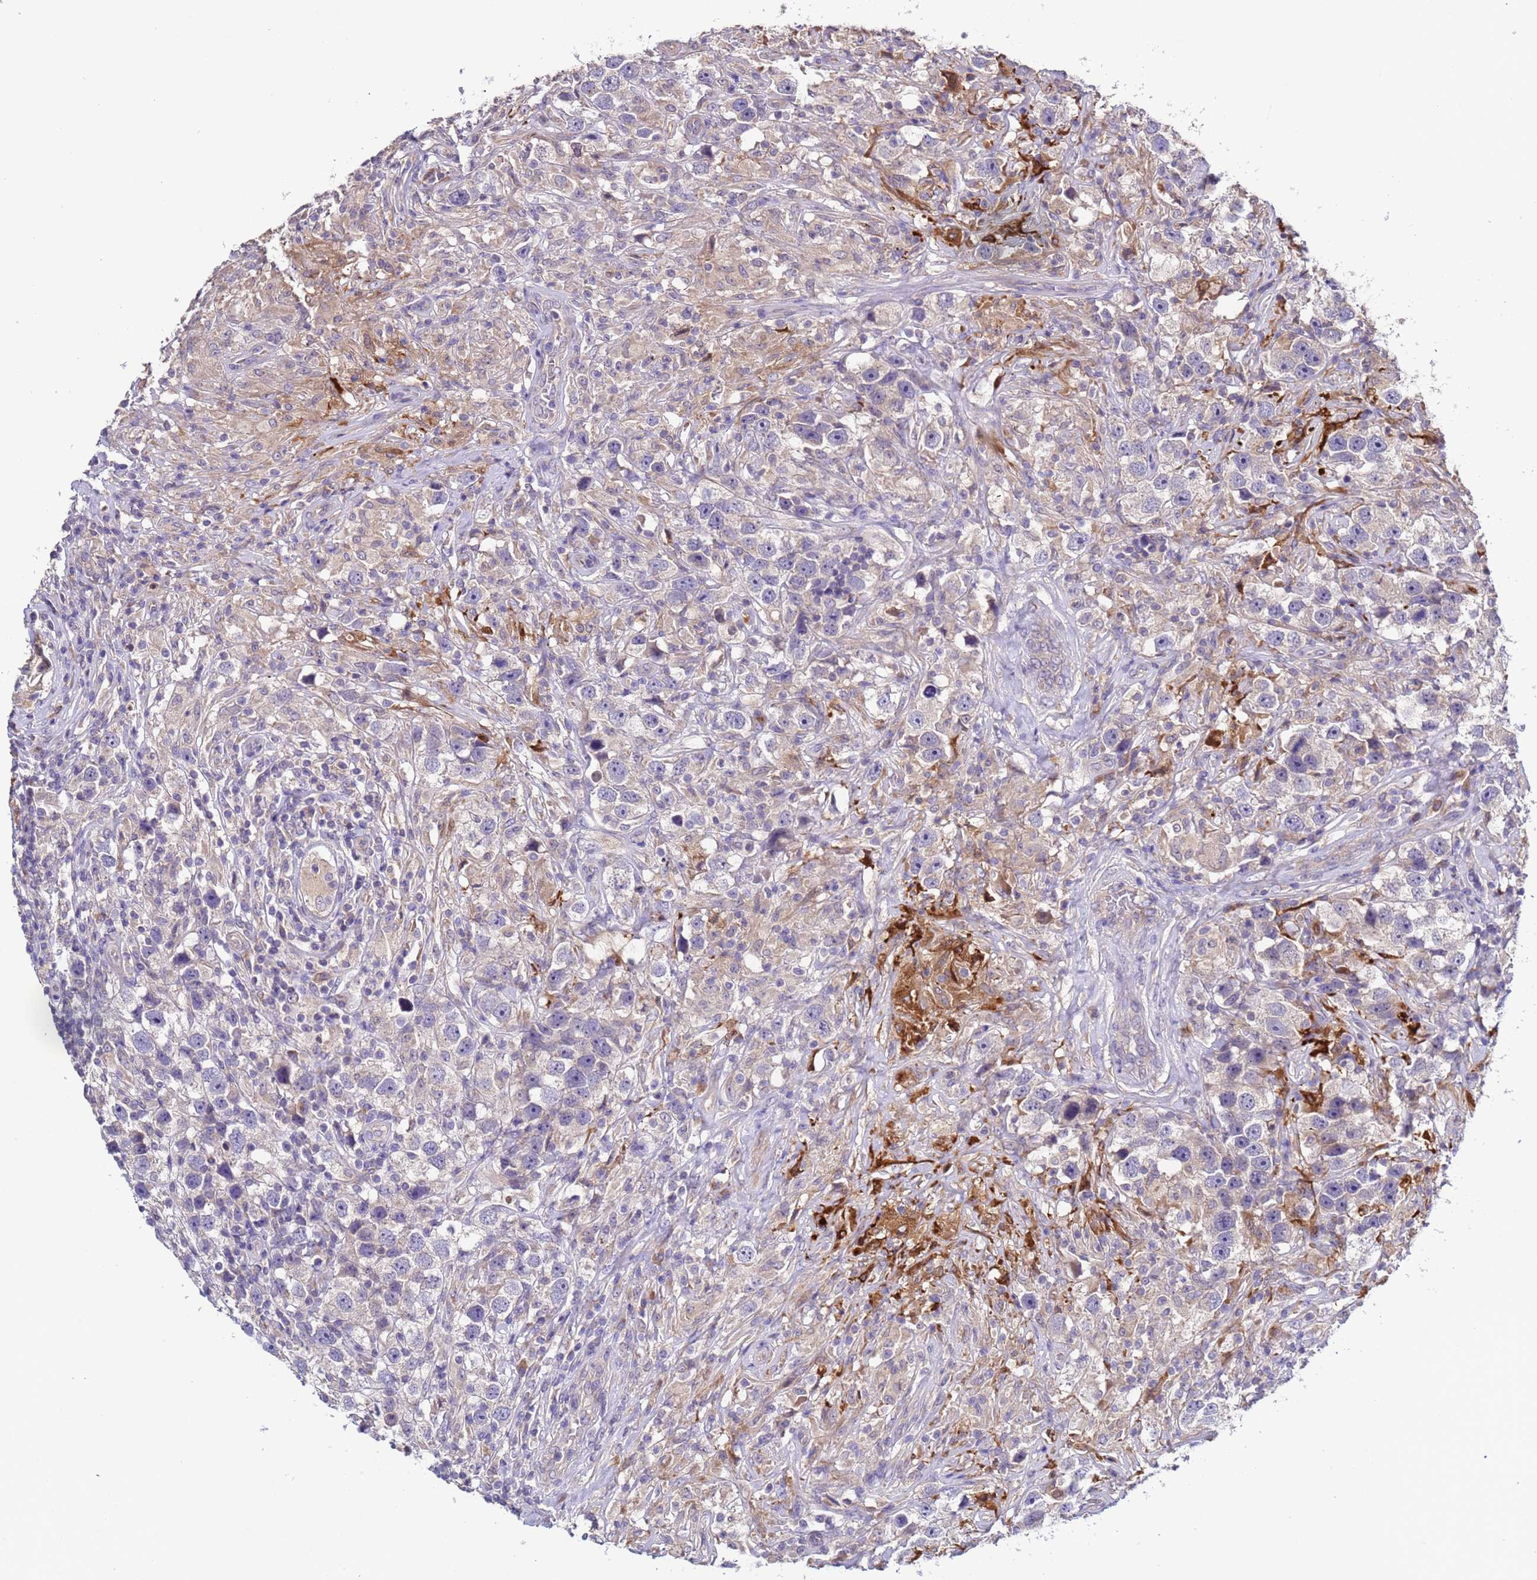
{"staining": {"intensity": "negative", "quantity": "none", "location": "none"}, "tissue": "testis cancer", "cell_type": "Tumor cells", "image_type": "cancer", "snomed": [{"axis": "morphology", "description": "Seminoma, NOS"}, {"axis": "topography", "description": "Testis"}], "caption": "An immunohistochemistry micrograph of testis seminoma is shown. There is no staining in tumor cells of testis seminoma.", "gene": "ELMOD2", "patient": {"sex": "male", "age": 49}}